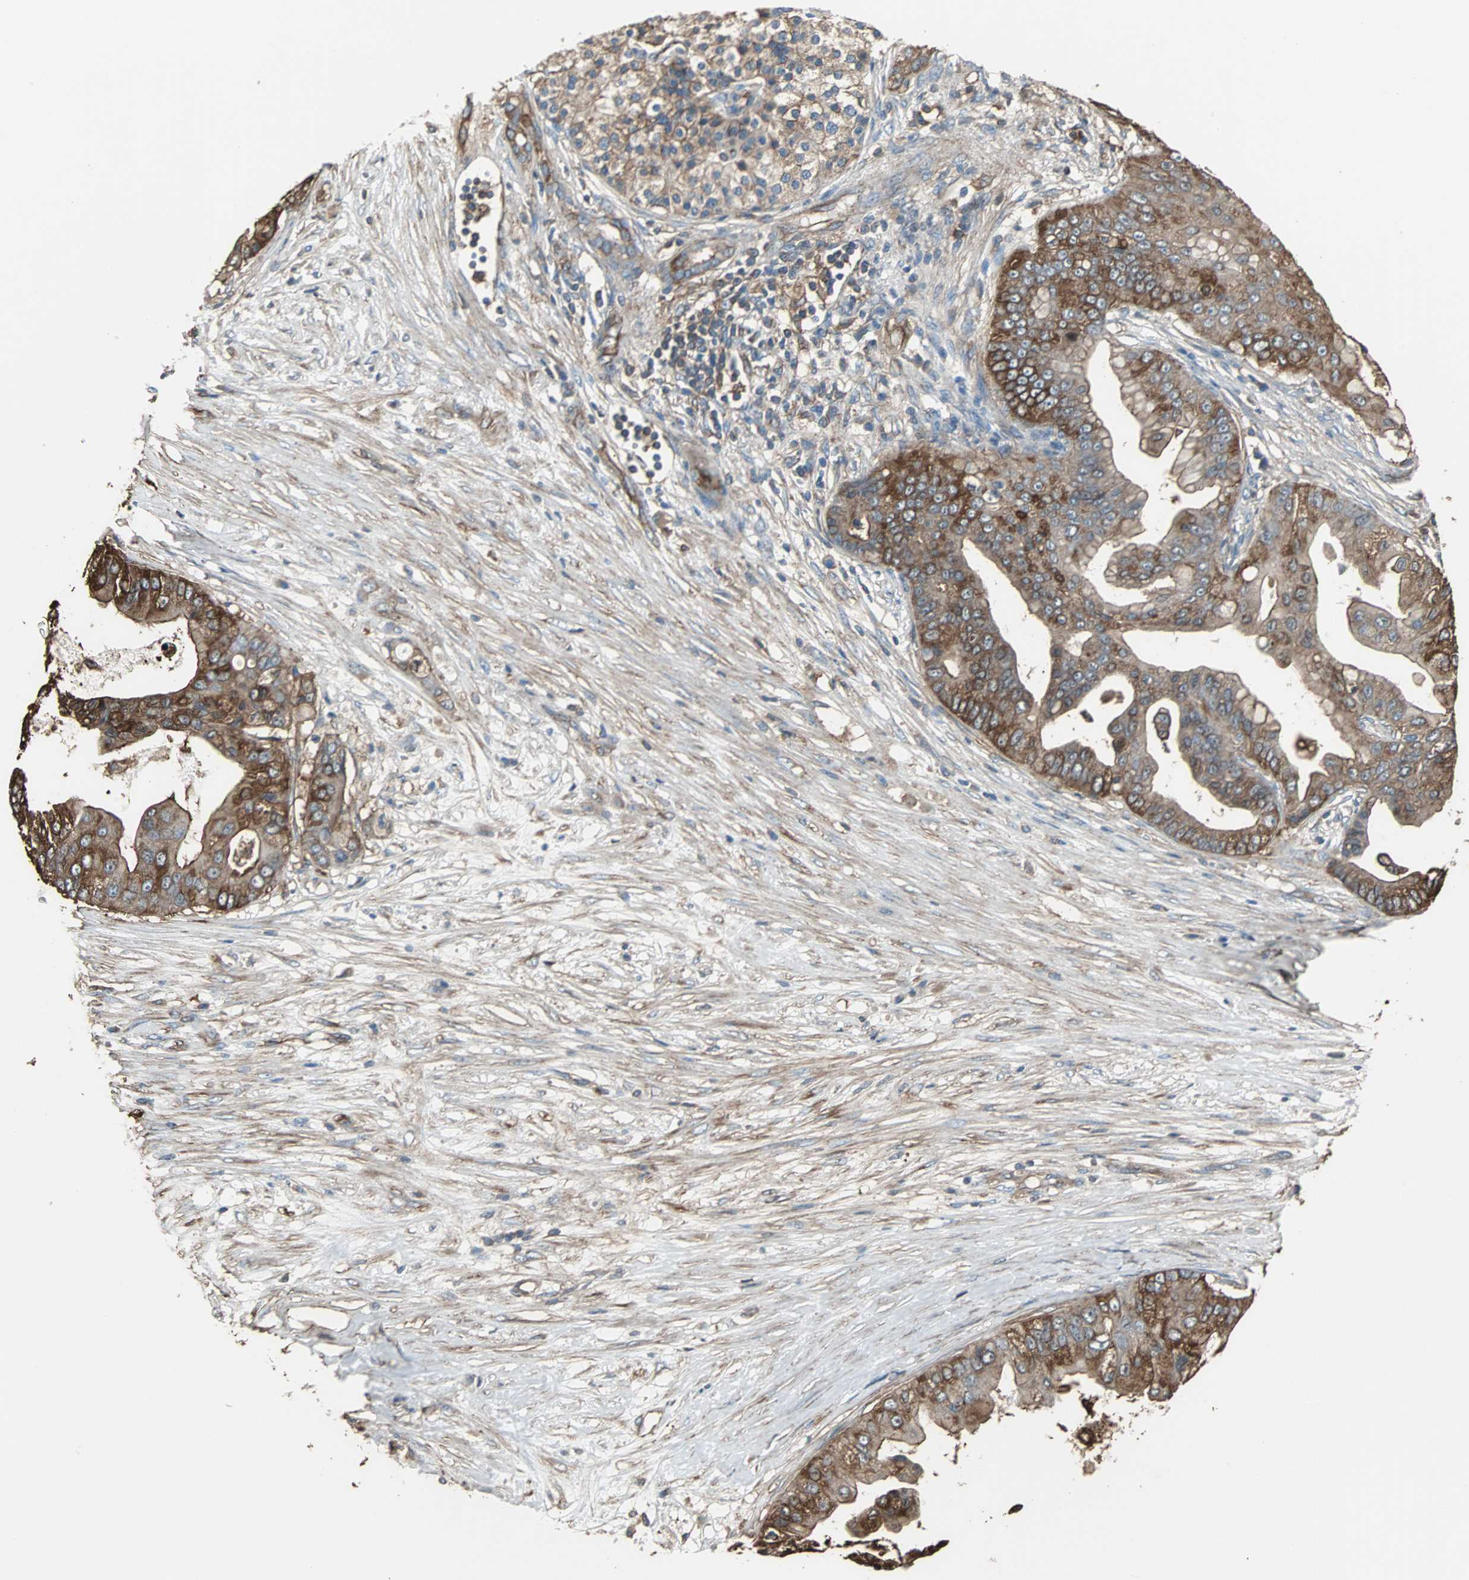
{"staining": {"intensity": "strong", "quantity": ">75%", "location": "cytoplasmic/membranous"}, "tissue": "pancreatic cancer", "cell_type": "Tumor cells", "image_type": "cancer", "snomed": [{"axis": "morphology", "description": "Adenocarcinoma, NOS"}, {"axis": "topography", "description": "Pancreas"}], "caption": "Tumor cells show high levels of strong cytoplasmic/membranous positivity in approximately >75% of cells in human pancreatic adenocarcinoma. (DAB (3,3'-diaminobenzidine) = brown stain, brightfield microscopy at high magnification).", "gene": "ACTN1", "patient": {"sex": "female", "age": 75}}